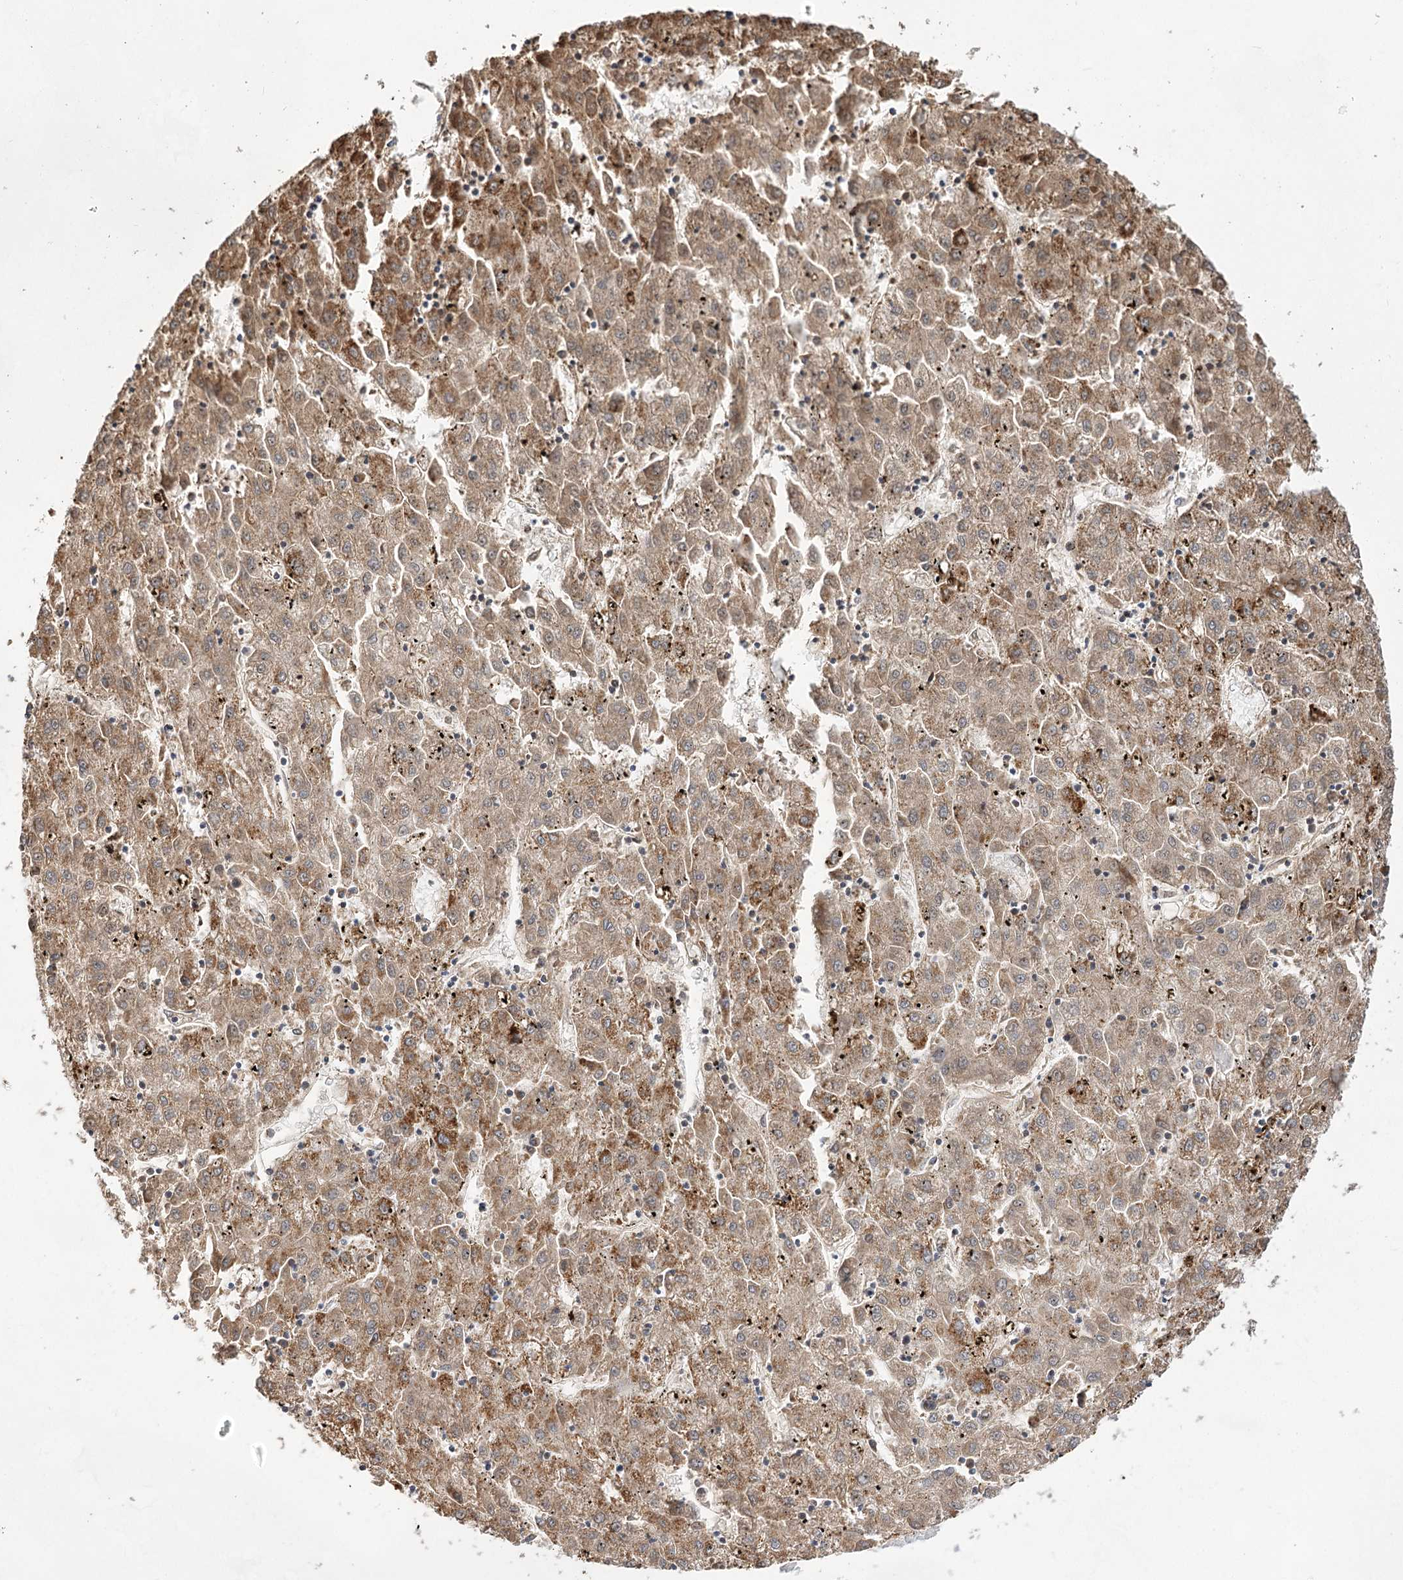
{"staining": {"intensity": "strong", "quantity": "25%-75%", "location": "cytoplasmic/membranous"}, "tissue": "liver cancer", "cell_type": "Tumor cells", "image_type": "cancer", "snomed": [{"axis": "morphology", "description": "Carcinoma, Hepatocellular, NOS"}, {"axis": "topography", "description": "Liver"}], "caption": "A brown stain labels strong cytoplasmic/membranous expression of a protein in hepatocellular carcinoma (liver) tumor cells. Nuclei are stained in blue.", "gene": "NADK2", "patient": {"sex": "male", "age": 72}}